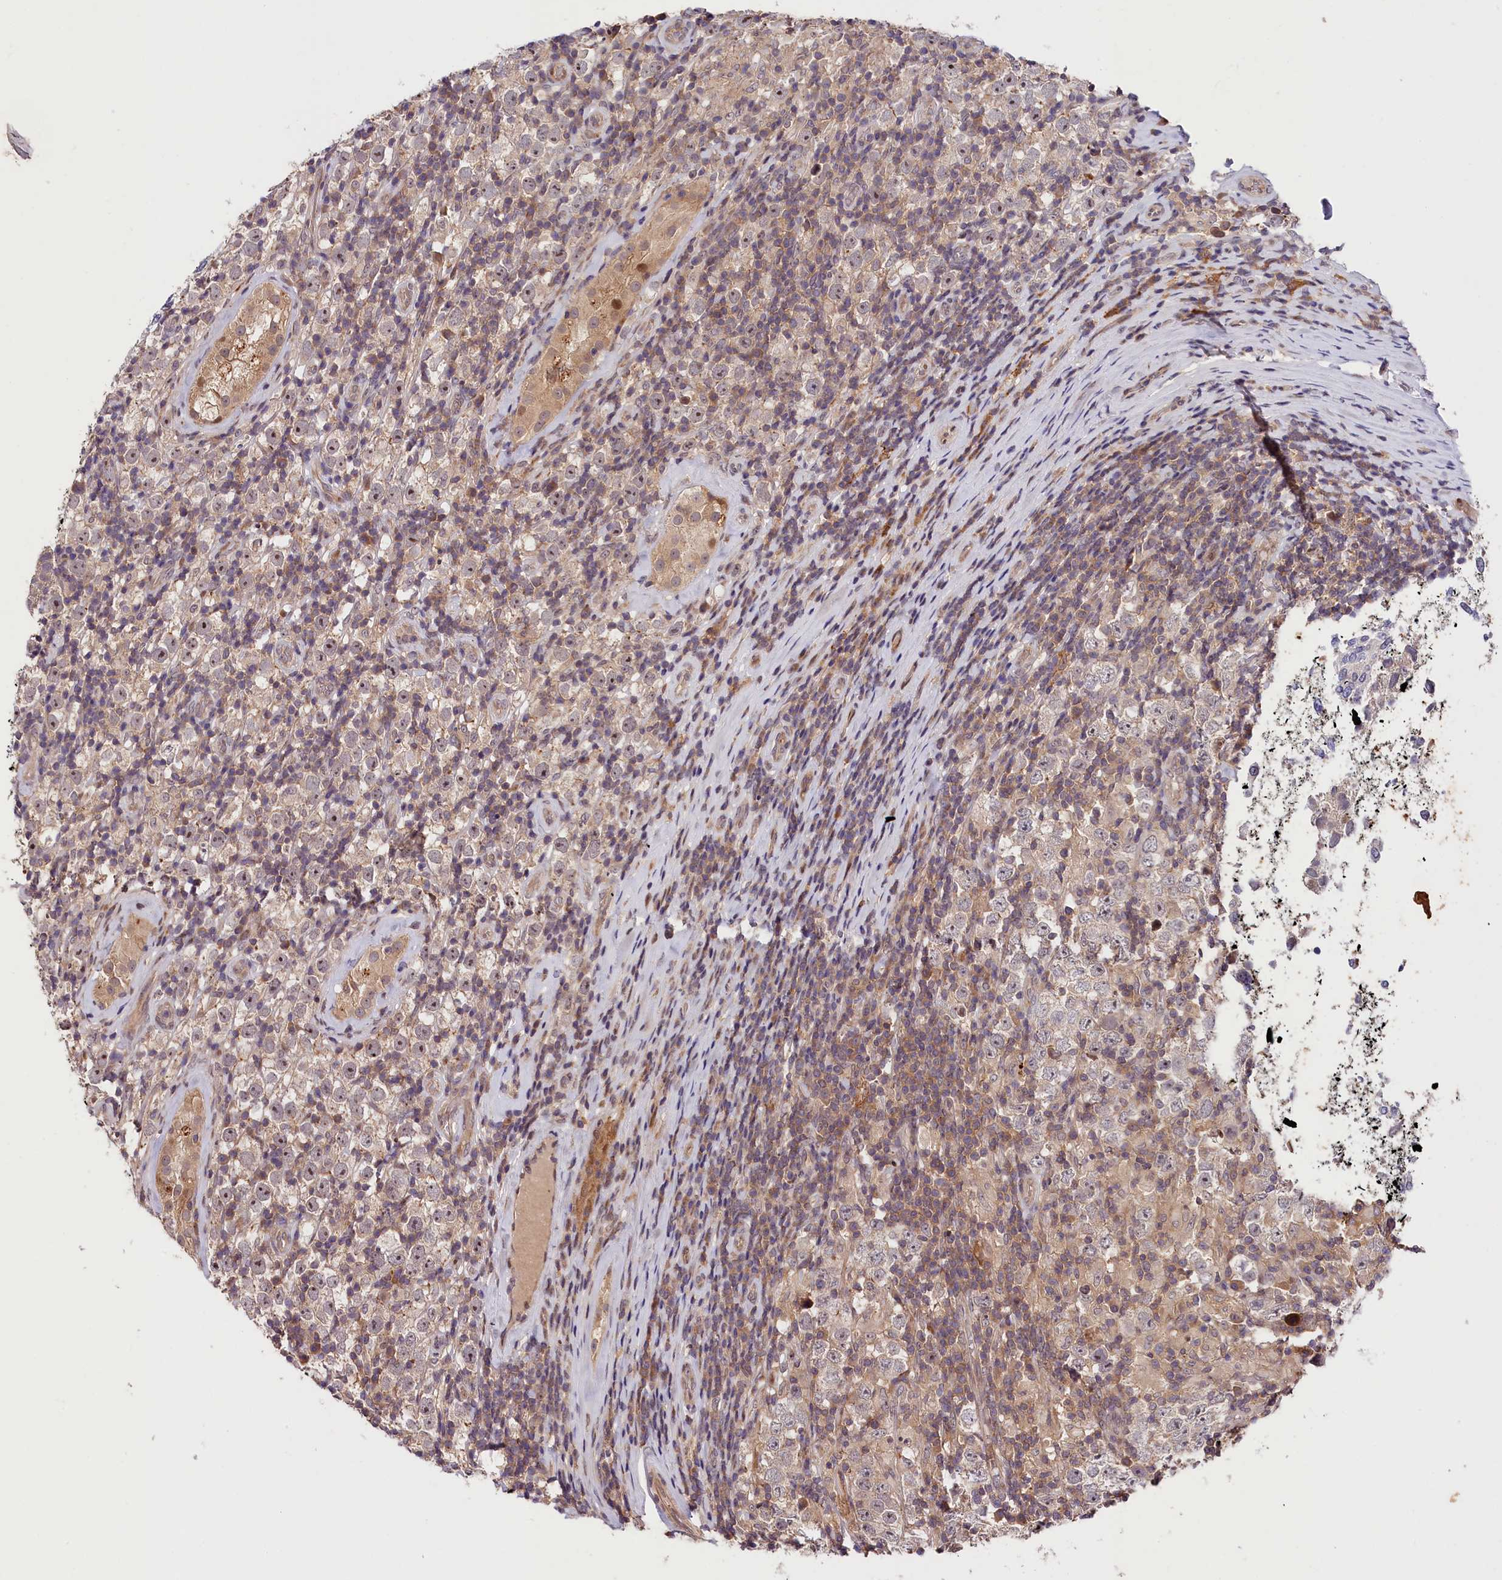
{"staining": {"intensity": "weak", "quantity": "<25%", "location": "nuclear"}, "tissue": "testis cancer", "cell_type": "Tumor cells", "image_type": "cancer", "snomed": [{"axis": "morphology", "description": "Normal tissue, NOS"}, {"axis": "morphology", "description": "Urothelial carcinoma, High grade"}, {"axis": "morphology", "description": "Seminoma, NOS"}, {"axis": "morphology", "description": "Carcinoma, Embryonal, NOS"}, {"axis": "topography", "description": "Urinary bladder"}, {"axis": "topography", "description": "Testis"}], "caption": "IHC image of human testis cancer stained for a protein (brown), which reveals no staining in tumor cells.", "gene": "CACNA1H", "patient": {"sex": "male", "age": 41}}